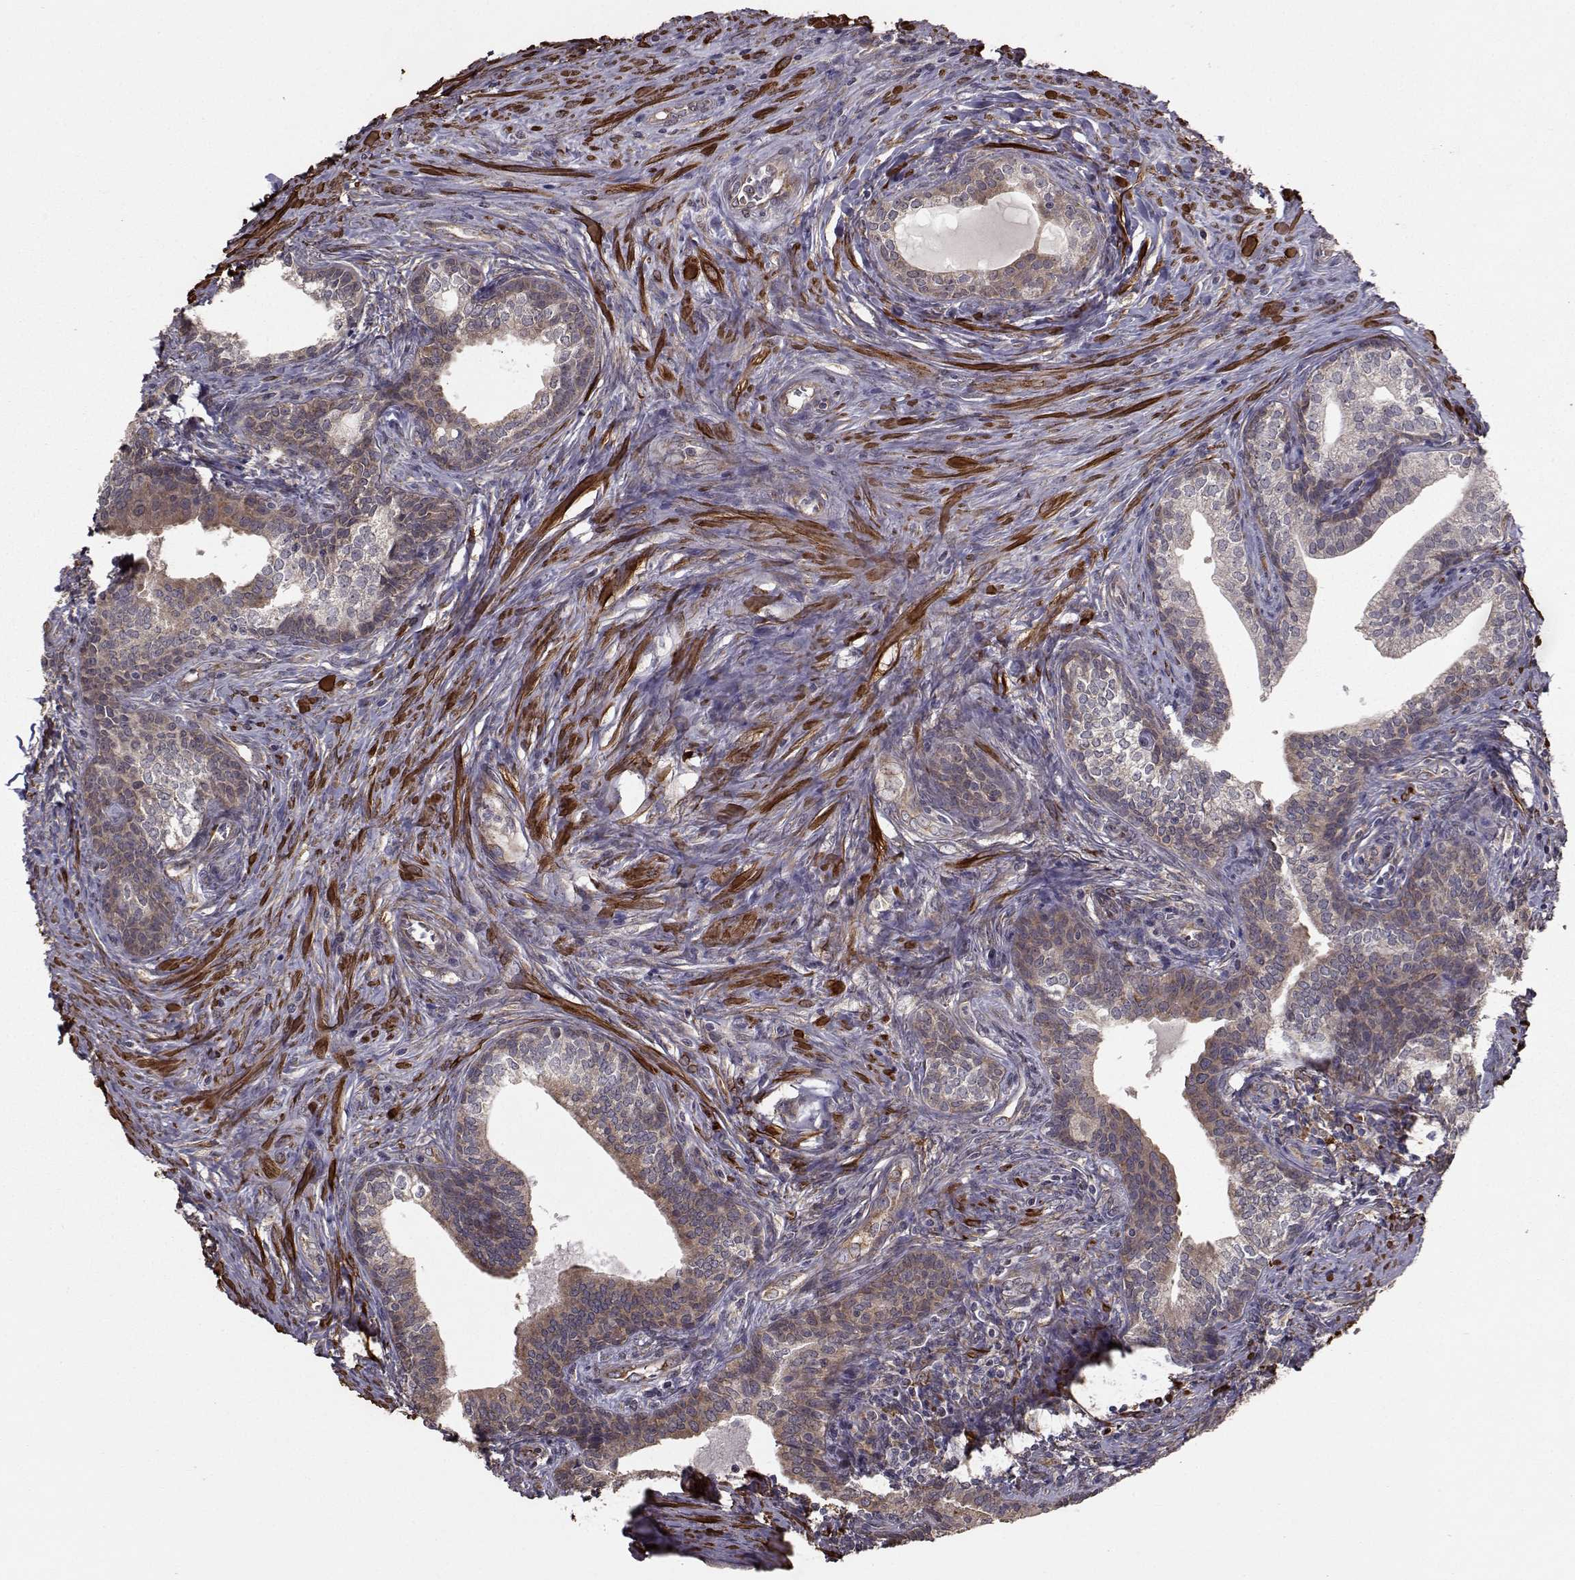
{"staining": {"intensity": "weak", "quantity": "25%-75%", "location": "cytoplasmic/membranous"}, "tissue": "prostate", "cell_type": "Glandular cells", "image_type": "normal", "snomed": [{"axis": "morphology", "description": "Normal tissue, NOS"}, {"axis": "topography", "description": "Prostate"}], "caption": "Protein expression analysis of normal prostate demonstrates weak cytoplasmic/membranous positivity in approximately 25%-75% of glandular cells.", "gene": "TRIP10", "patient": {"sex": "male", "age": 65}}